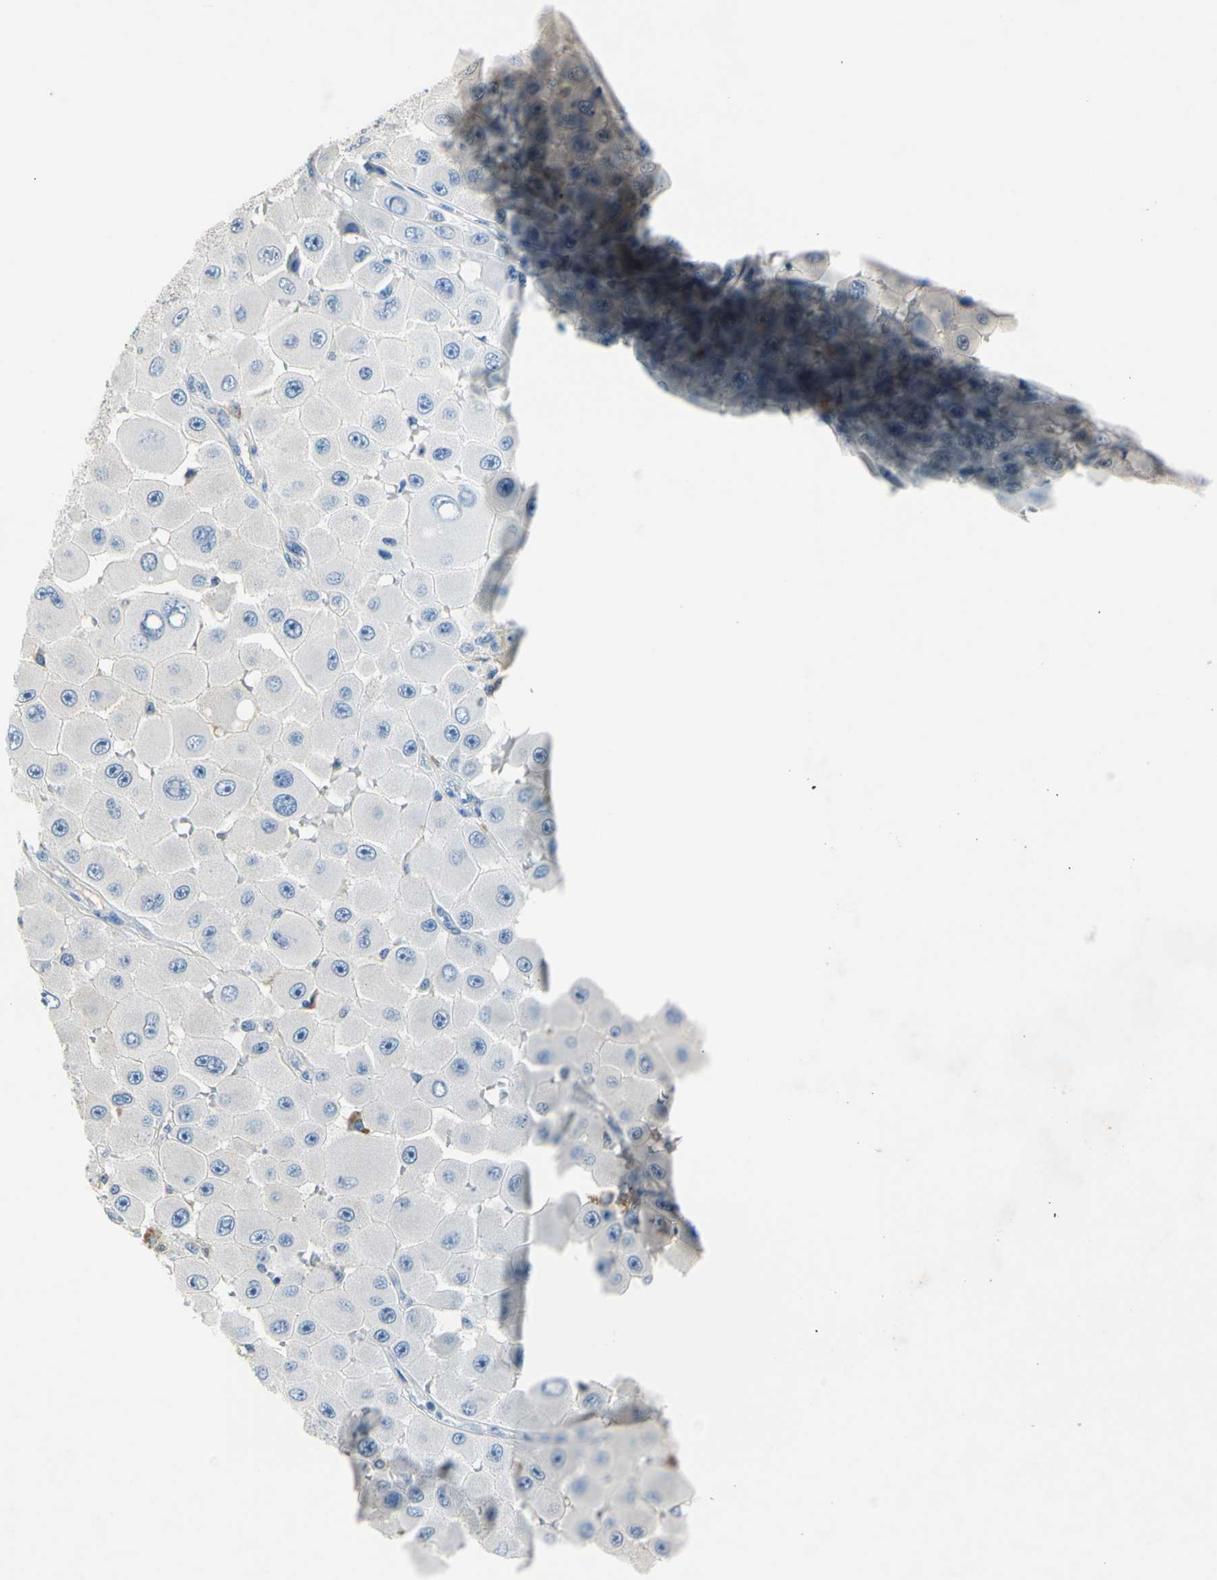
{"staining": {"intensity": "moderate", "quantity": ">75%", "location": "cytoplasmic/membranous"}, "tissue": "melanoma", "cell_type": "Tumor cells", "image_type": "cancer", "snomed": [{"axis": "morphology", "description": "Malignant melanoma, NOS"}, {"axis": "topography", "description": "Skin"}], "caption": "Melanoma stained with DAB (3,3'-diaminobenzidine) immunohistochemistry (IHC) exhibits medium levels of moderate cytoplasmic/membranous positivity in approximately >75% of tumor cells.", "gene": "ECRG4", "patient": {"sex": "female", "age": 81}}